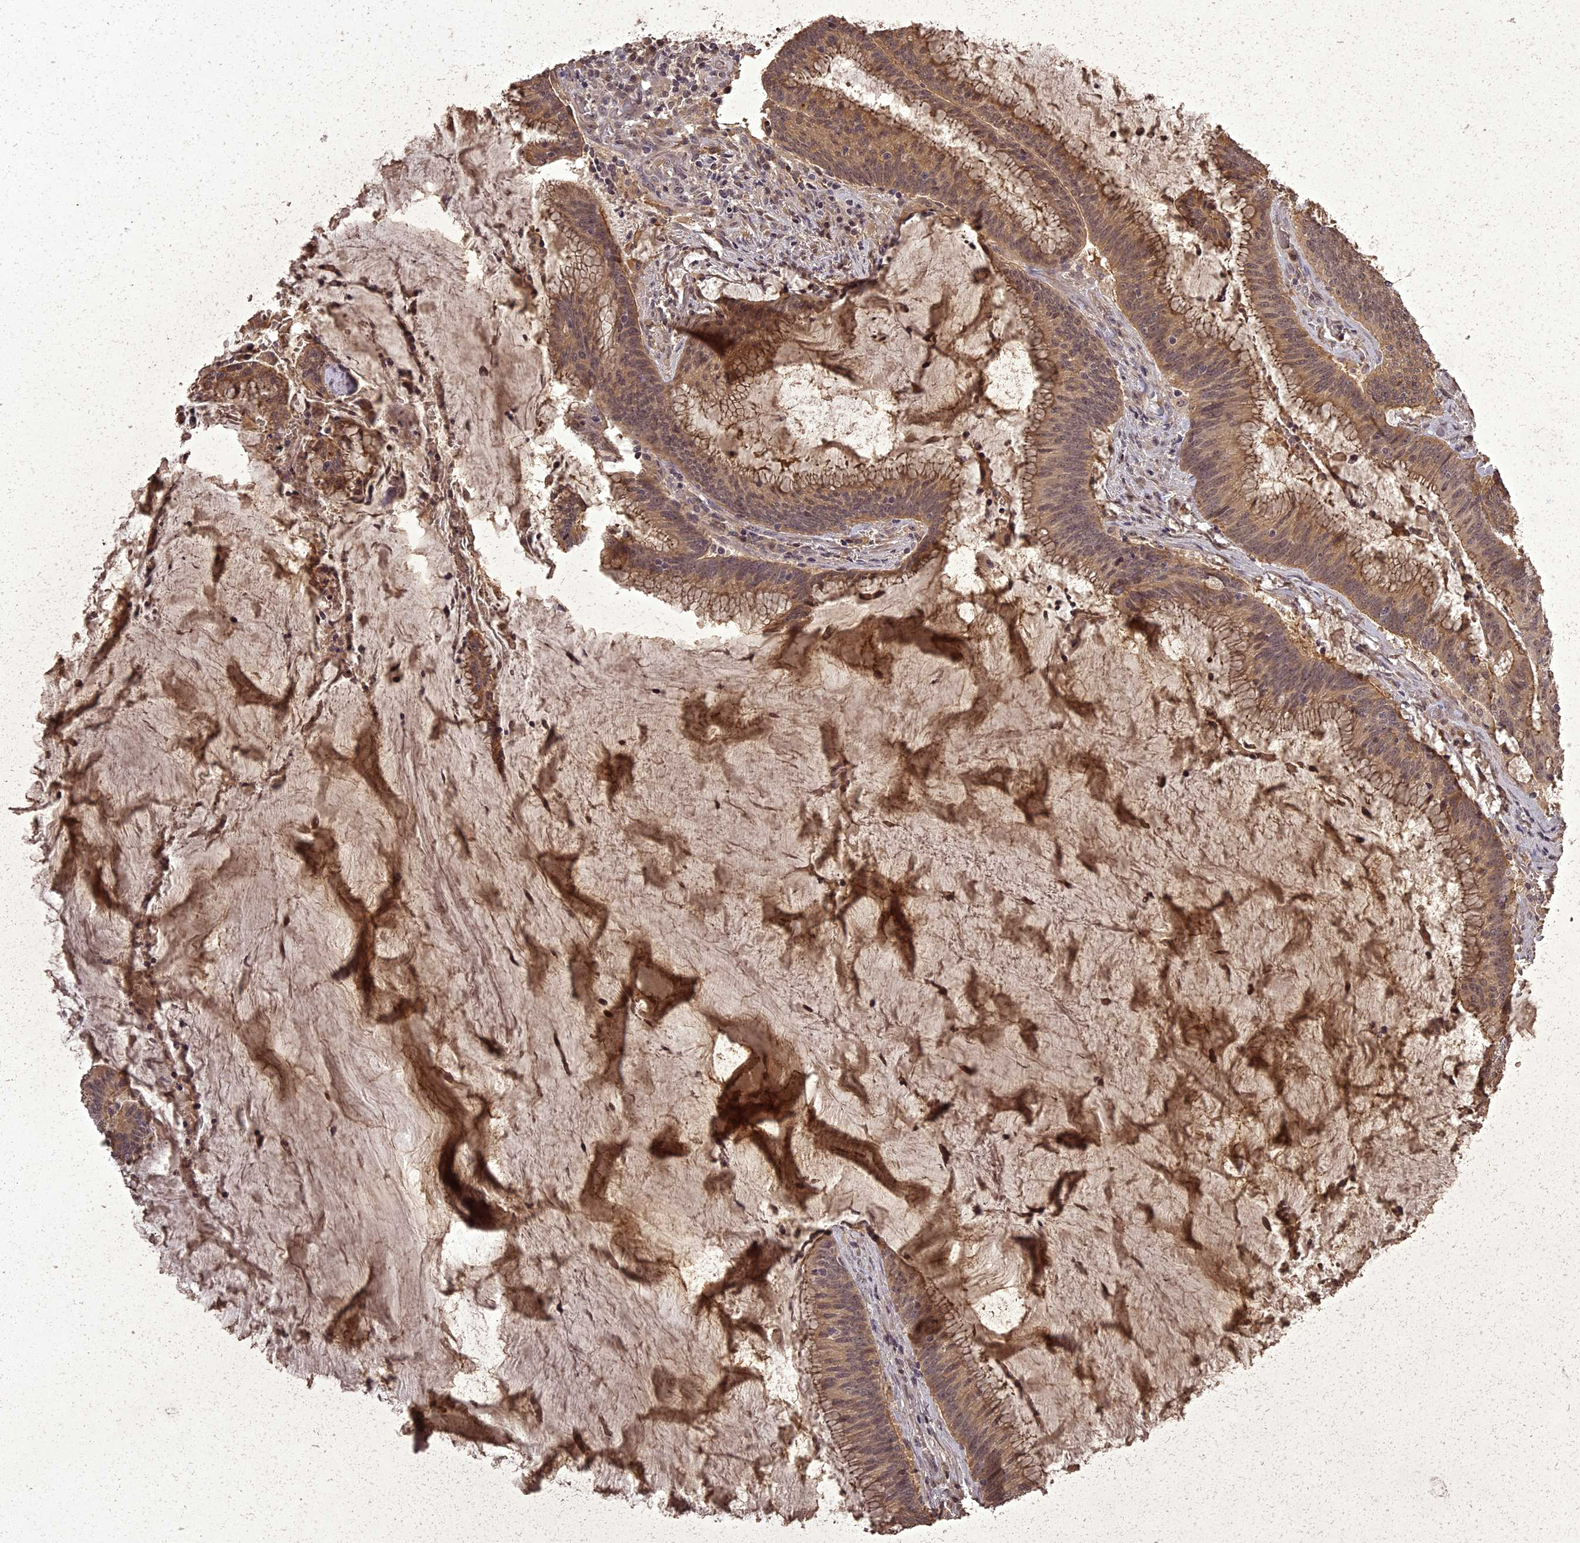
{"staining": {"intensity": "moderate", "quantity": ">75%", "location": "cytoplasmic/membranous,nuclear"}, "tissue": "colorectal cancer", "cell_type": "Tumor cells", "image_type": "cancer", "snomed": [{"axis": "morphology", "description": "Adenocarcinoma, NOS"}, {"axis": "topography", "description": "Rectum"}], "caption": "Immunohistochemistry (DAB (3,3'-diaminobenzidine)) staining of human colorectal cancer demonstrates moderate cytoplasmic/membranous and nuclear protein staining in approximately >75% of tumor cells. (DAB (3,3'-diaminobenzidine) = brown stain, brightfield microscopy at high magnification).", "gene": "ING5", "patient": {"sex": "female", "age": 77}}